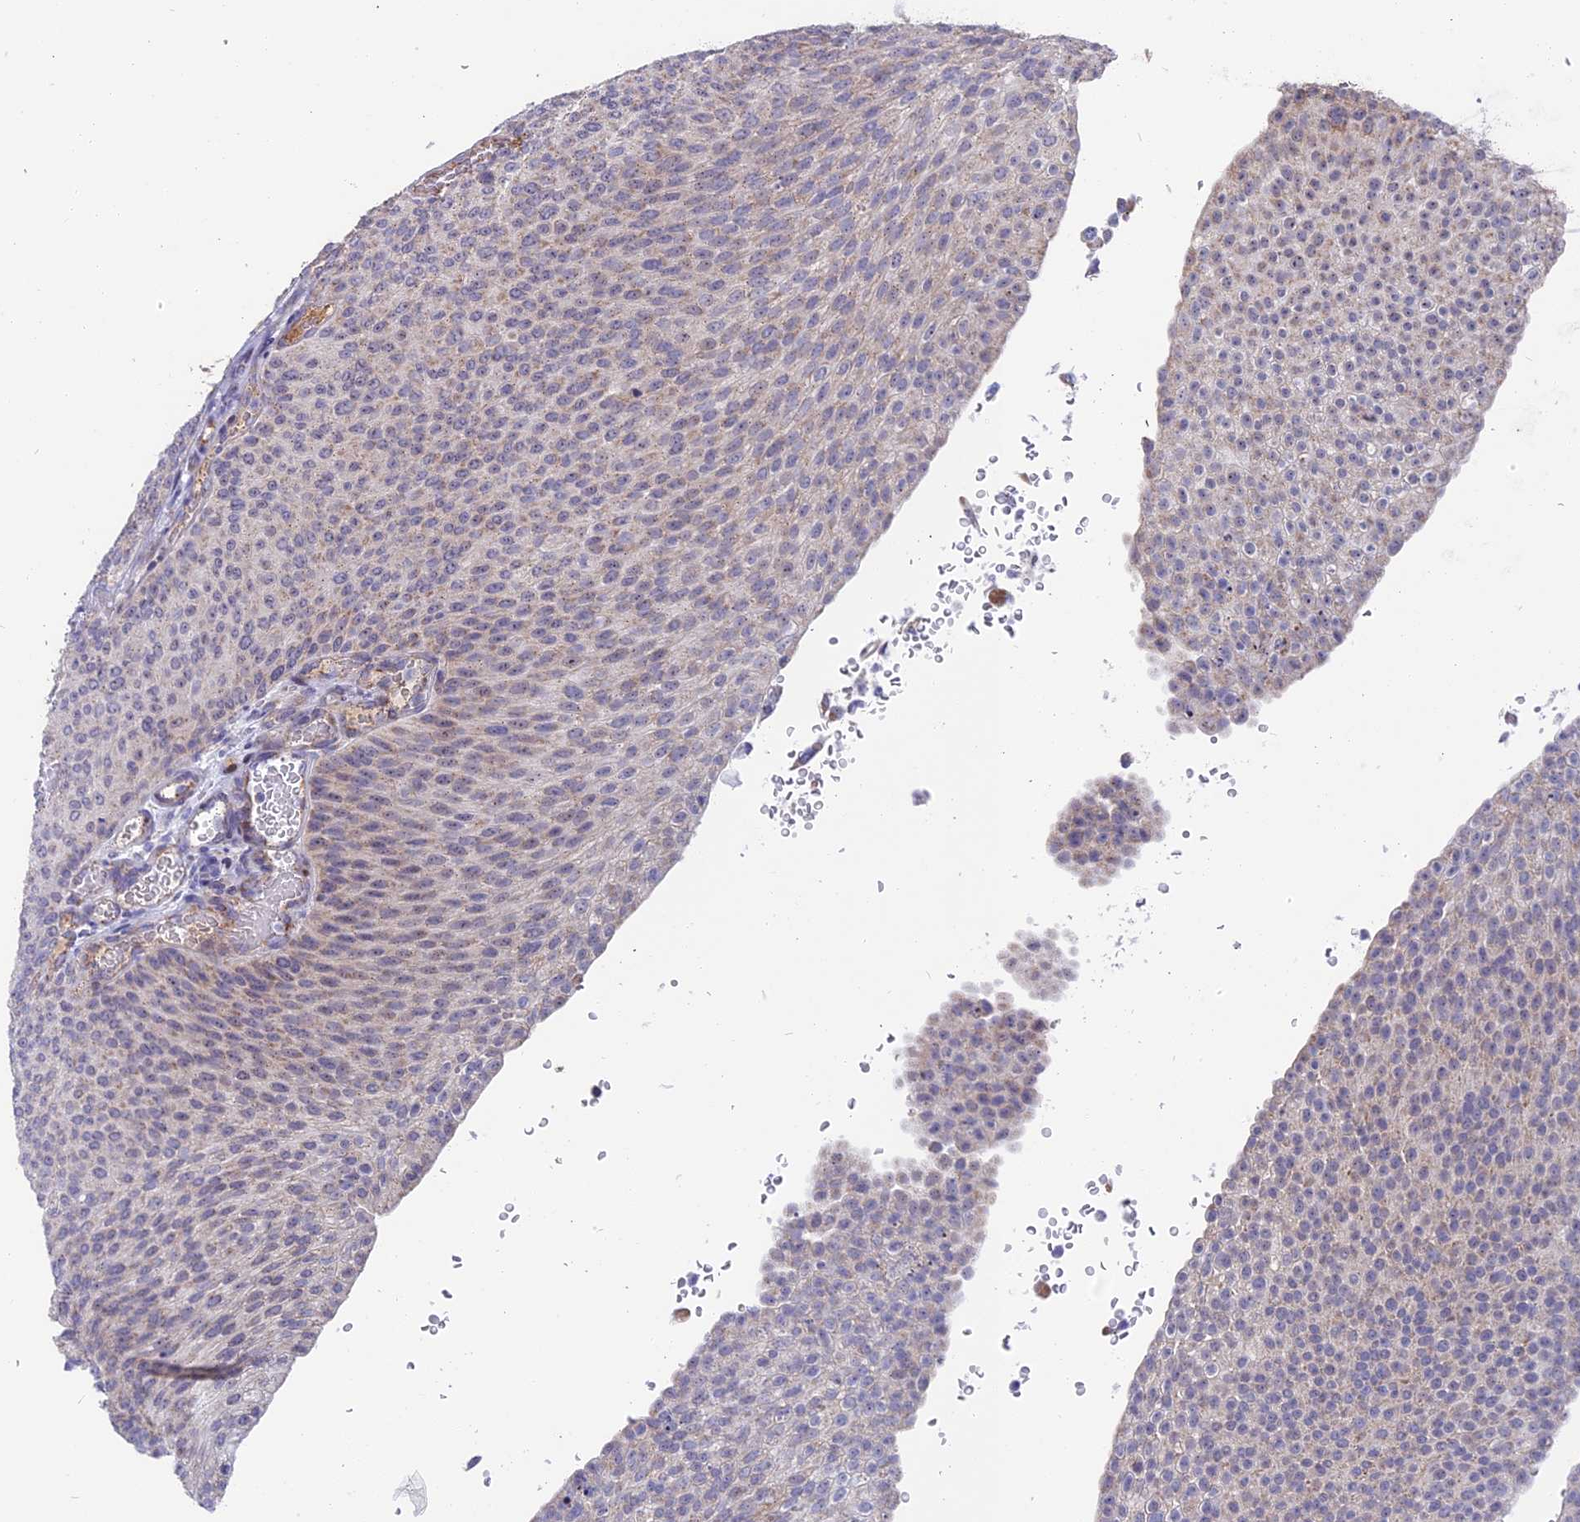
{"staining": {"intensity": "weak", "quantity": "<25%", "location": "cytoplasmic/membranous"}, "tissue": "urothelial cancer", "cell_type": "Tumor cells", "image_type": "cancer", "snomed": [{"axis": "morphology", "description": "Urothelial carcinoma, High grade"}, {"axis": "topography", "description": "Urinary bladder"}], "caption": "This is an immunohistochemistry (IHC) photomicrograph of urothelial cancer. There is no expression in tumor cells.", "gene": "DTWD1", "patient": {"sex": "female", "age": 79}}